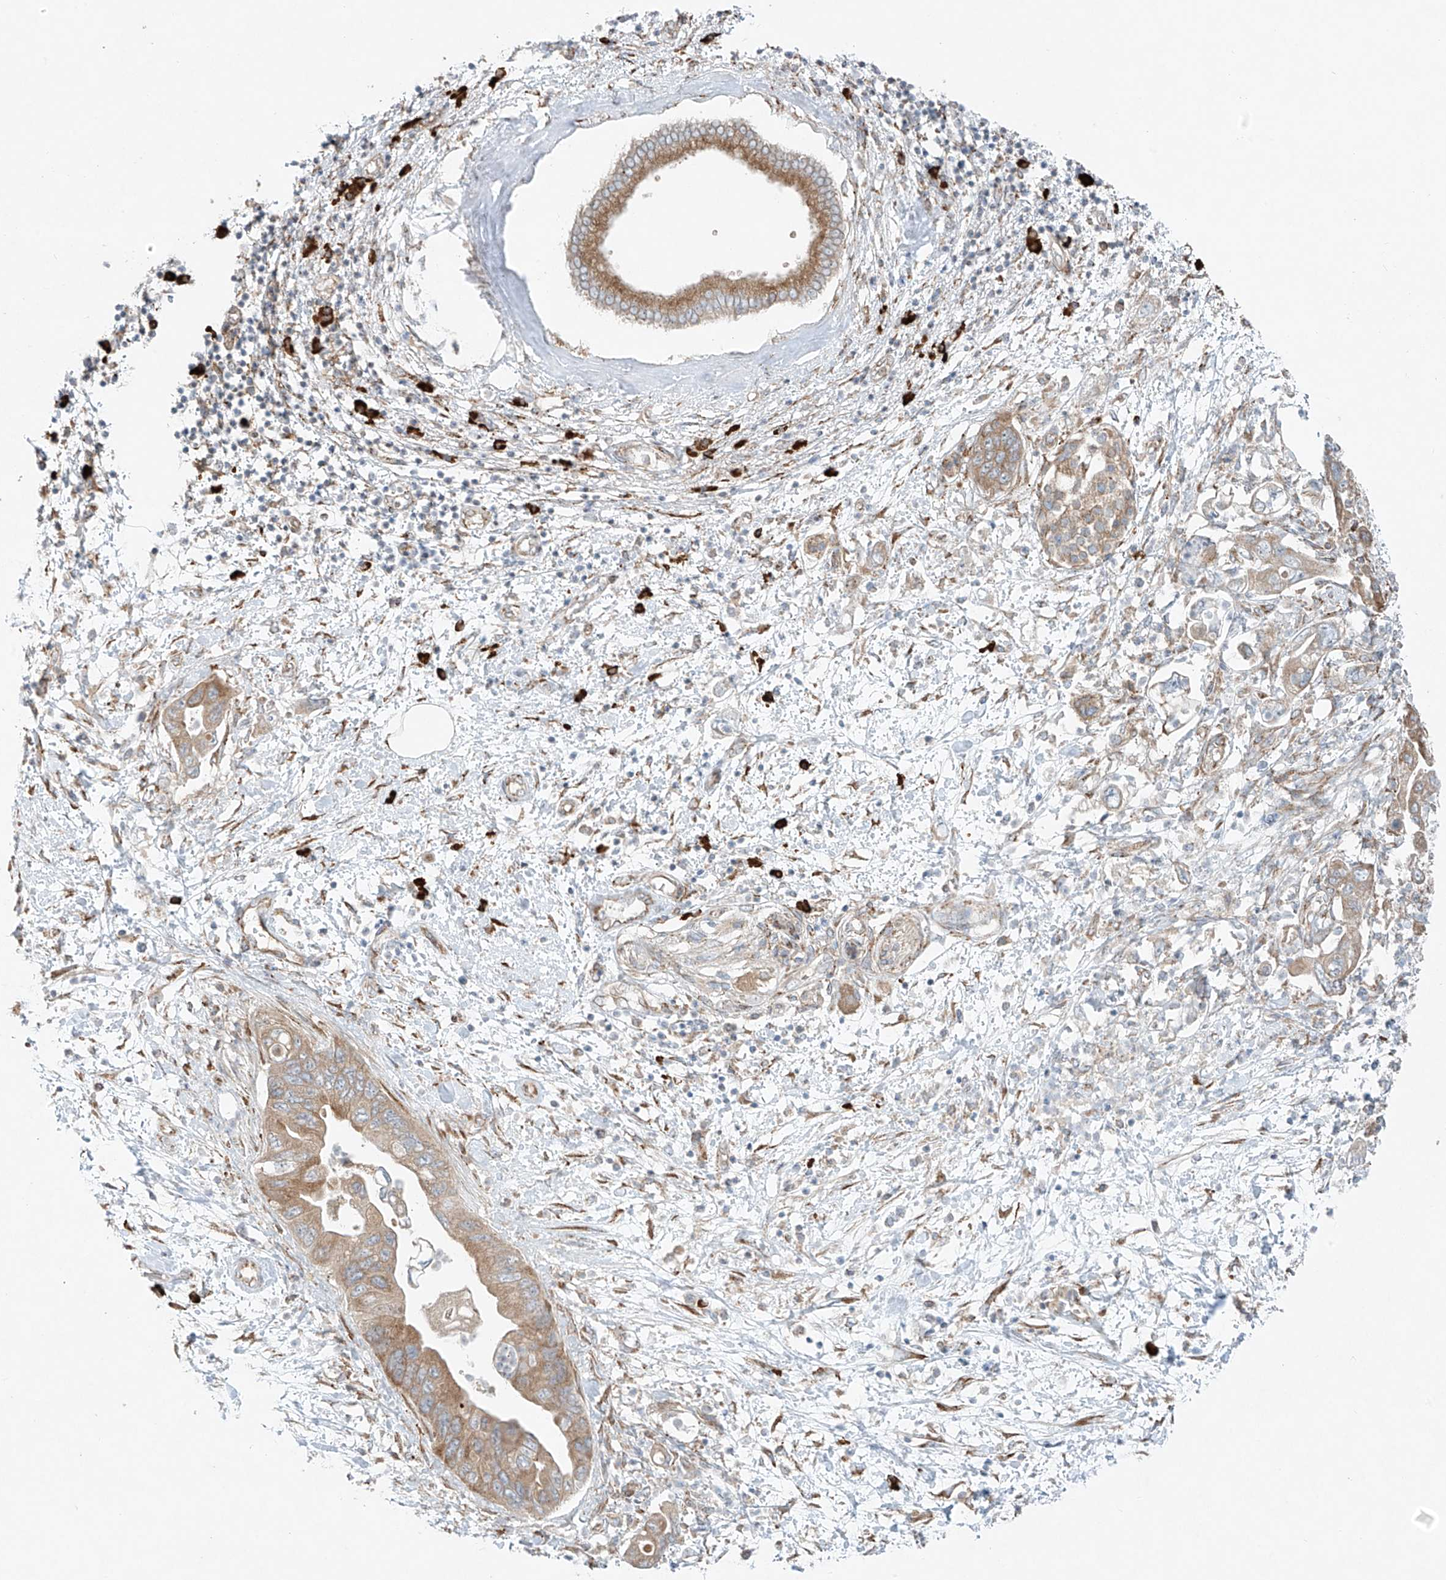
{"staining": {"intensity": "moderate", "quantity": "25%-75%", "location": "cytoplasmic/membranous"}, "tissue": "pancreatic cancer", "cell_type": "Tumor cells", "image_type": "cancer", "snomed": [{"axis": "morphology", "description": "Adenocarcinoma, NOS"}, {"axis": "topography", "description": "Pancreas"}], "caption": "Moderate cytoplasmic/membranous expression is appreciated in about 25%-75% of tumor cells in pancreatic adenocarcinoma.", "gene": "EIPR1", "patient": {"sex": "female", "age": 73}}